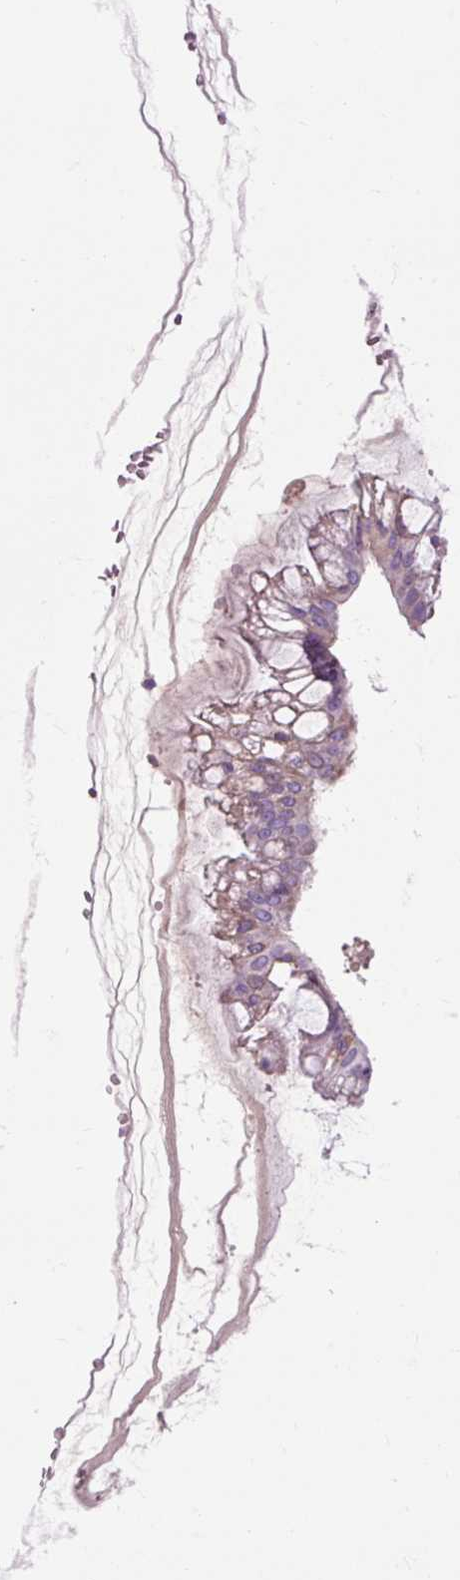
{"staining": {"intensity": "weak", "quantity": "<25%", "location": "cytoplasmic/membranous"}, "tissue": "ovarian cancer", "cell_type": "Tumor cells", "image_type": "cancer", "snomed": [{"axis": "morphology", "description": "Cystadenocarcinoma, mucinous, NOS"}, {"axis": "topography", "description": "Ovary"}], "caption": "Tumor cells show no significant staining in ovarian cancer. (Immunohistochemistry, brightfield microscopy, high magnification).", "gene": "ARRDC2", "patient": {"sex": "female", "age": 73}}